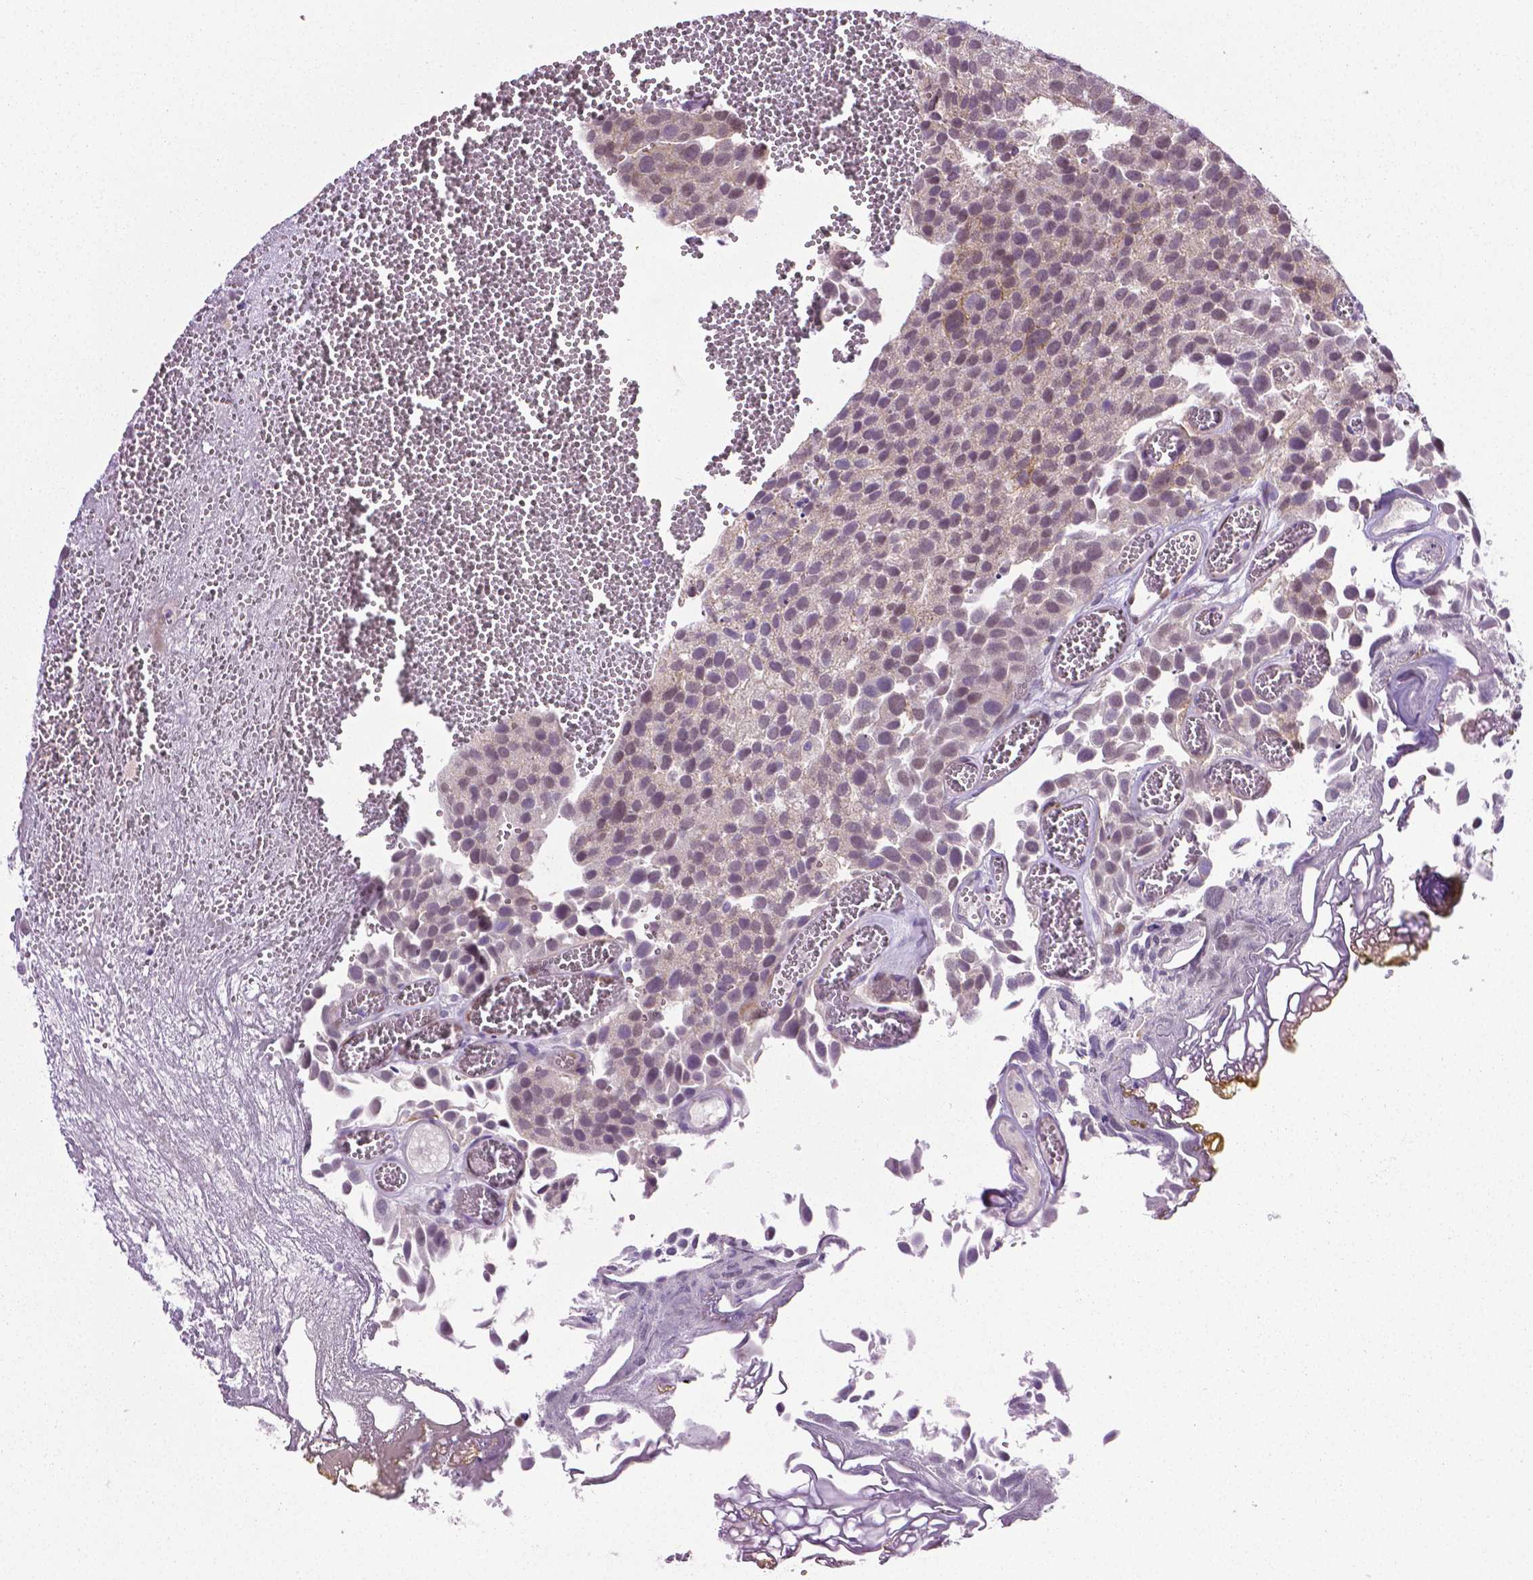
{"staining": {"intensity": "negative", "quantity": "none", "location": "none"}, "tissue": "urothelial cancer", "cell_type": "Tumor cells", "image_type": "cancer", "snomed": [{"axis": "morphology", "description": "Urothelial carcinoma, Low grade"}, {"axis": "topography", "description": "Urinary bladder"}], "caption": "Human urothelial carcinoma (low-grade) stained for a protein using IHC shows no positivity in tumor cells.", "gene": "PTGER3", "patient": {"sex": "female", "age": 69}}